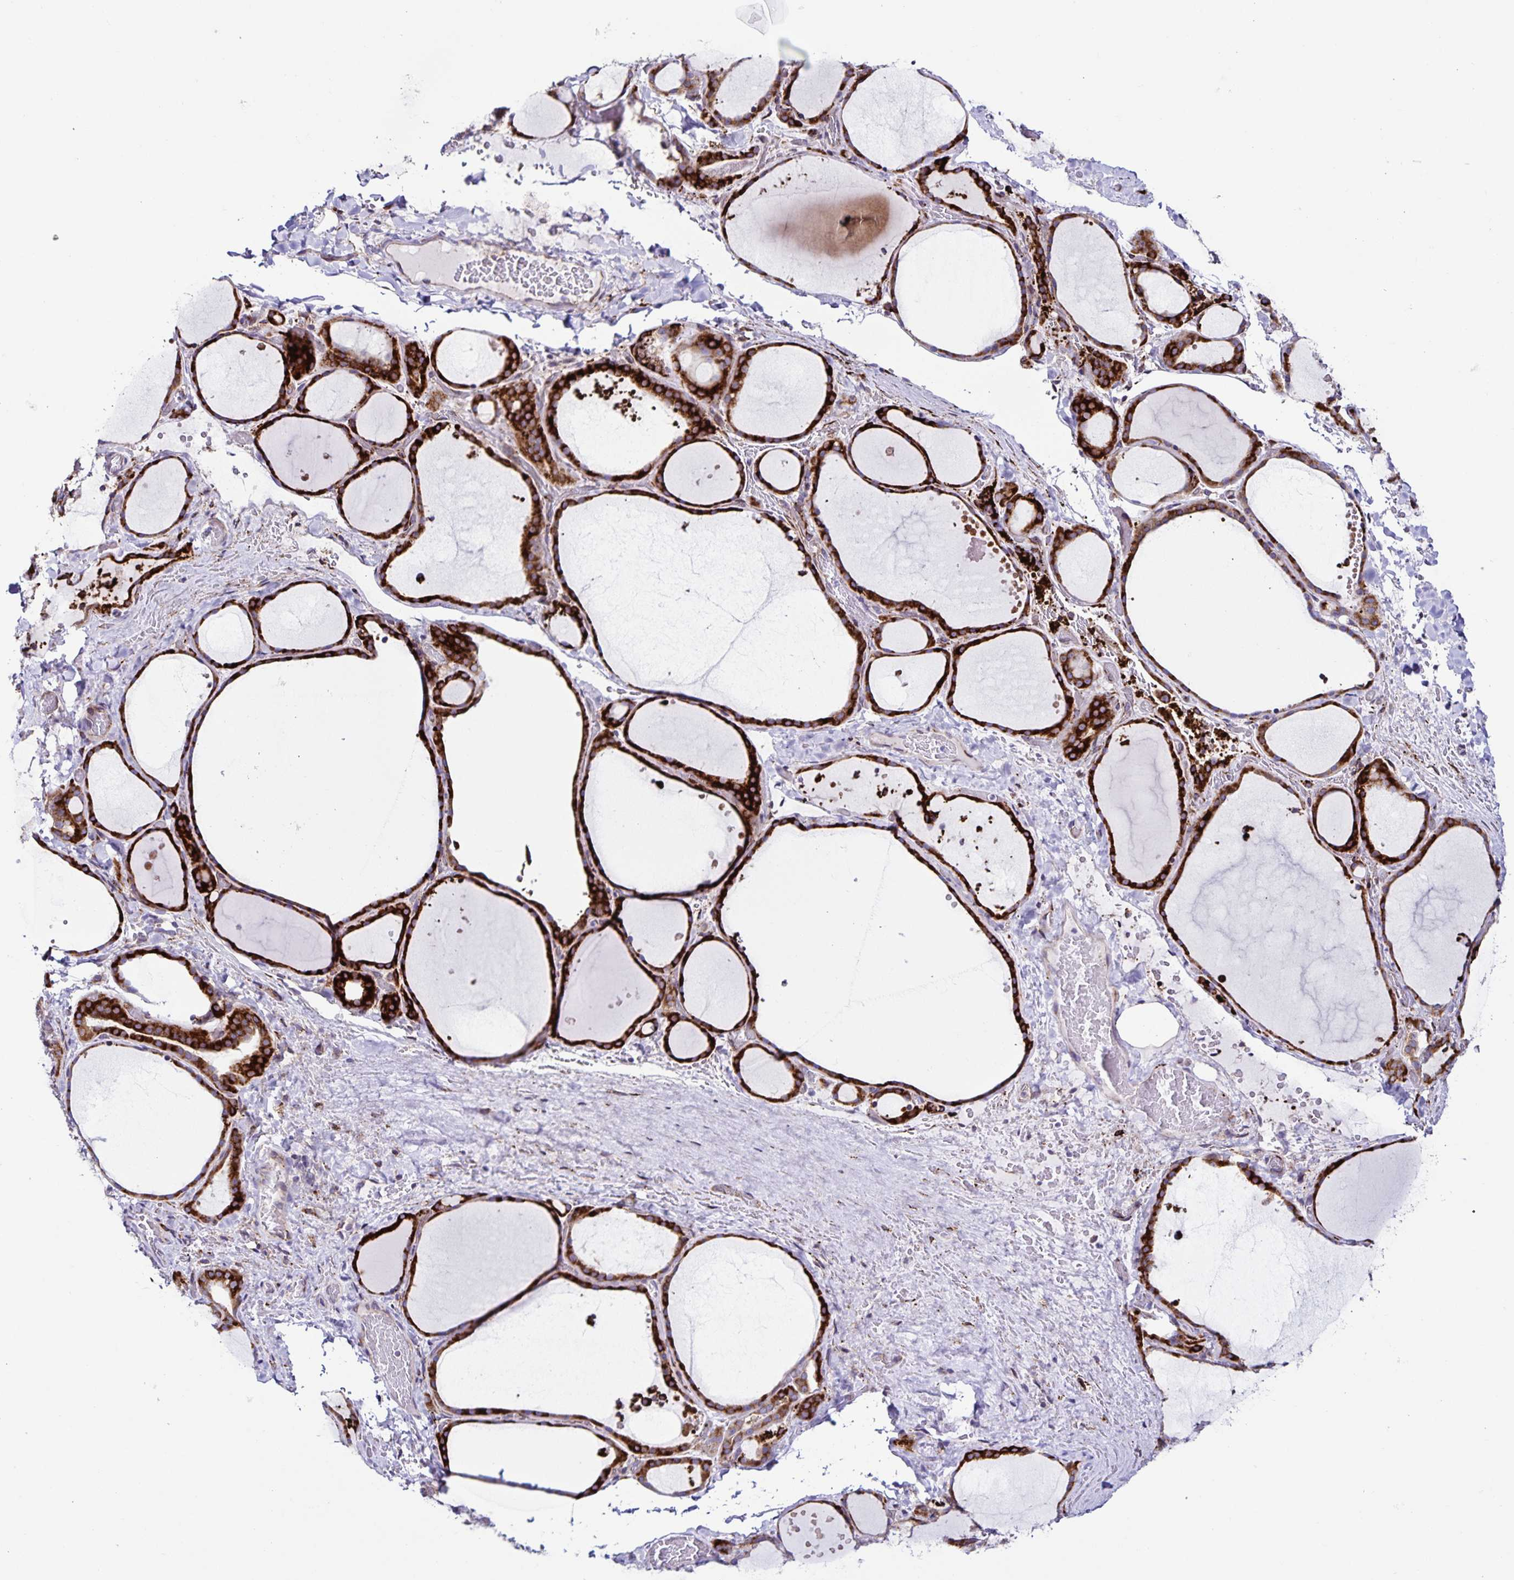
{"staining": {"intensity": "strong", "quantity": ">75%", "location": "cytoplasmic/membranous"}, "tissue": "thyroid gland", "cell_type": "Glandular cells", "image_type": "normal", "snomed": [{"axis": "morphology", "description": "Normal tissue, NOS"}, {"axis": "topography", "description": "Thyroid gland"}], "caption": "Unremarkable thyroid gland shows strong cytoplasmic/membranous positivity in approximately >75% of glandular cells.", "gene": "OSBPL5", "patient": {"sex": "female", "age": 36}}